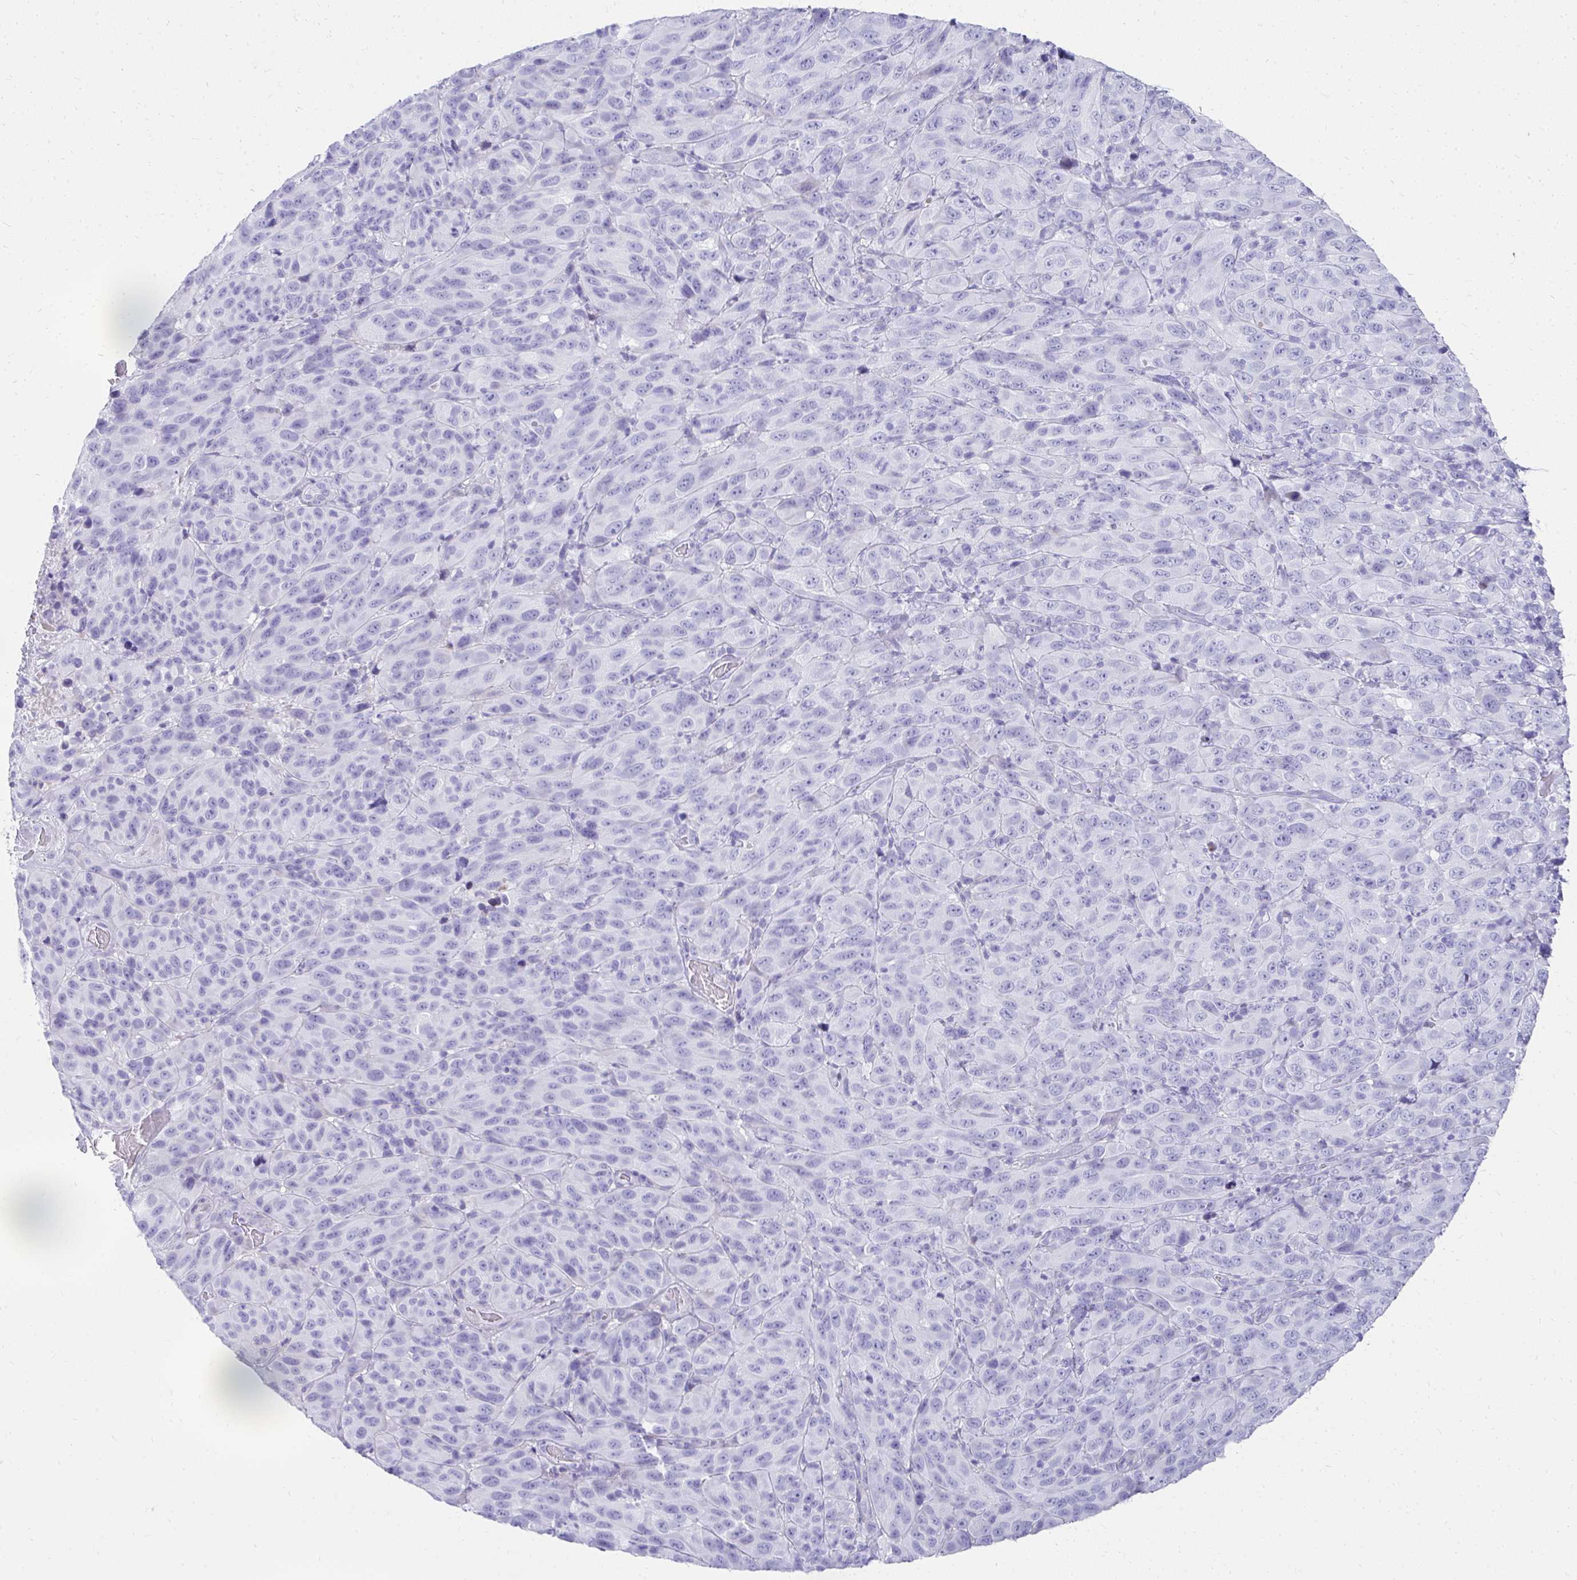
{"staining": {"intensity": "negative", "quantity": "none", "location": "none"}, "tissue": "melanoma", "cell_type": "Tumor cells", "image_type": "cancer", "snomed": [{"axis": "morphology", "description": "Malignant melanoma, NOS"}, {"axis": "topography", "description": "Skin"}], "caption": "This is an immunohistochemistry (IHC) image of melanoma. There is no positivity in tumor cells.", "gene": "TNNT1", "patient": {"sex": "male", "age": 85}}